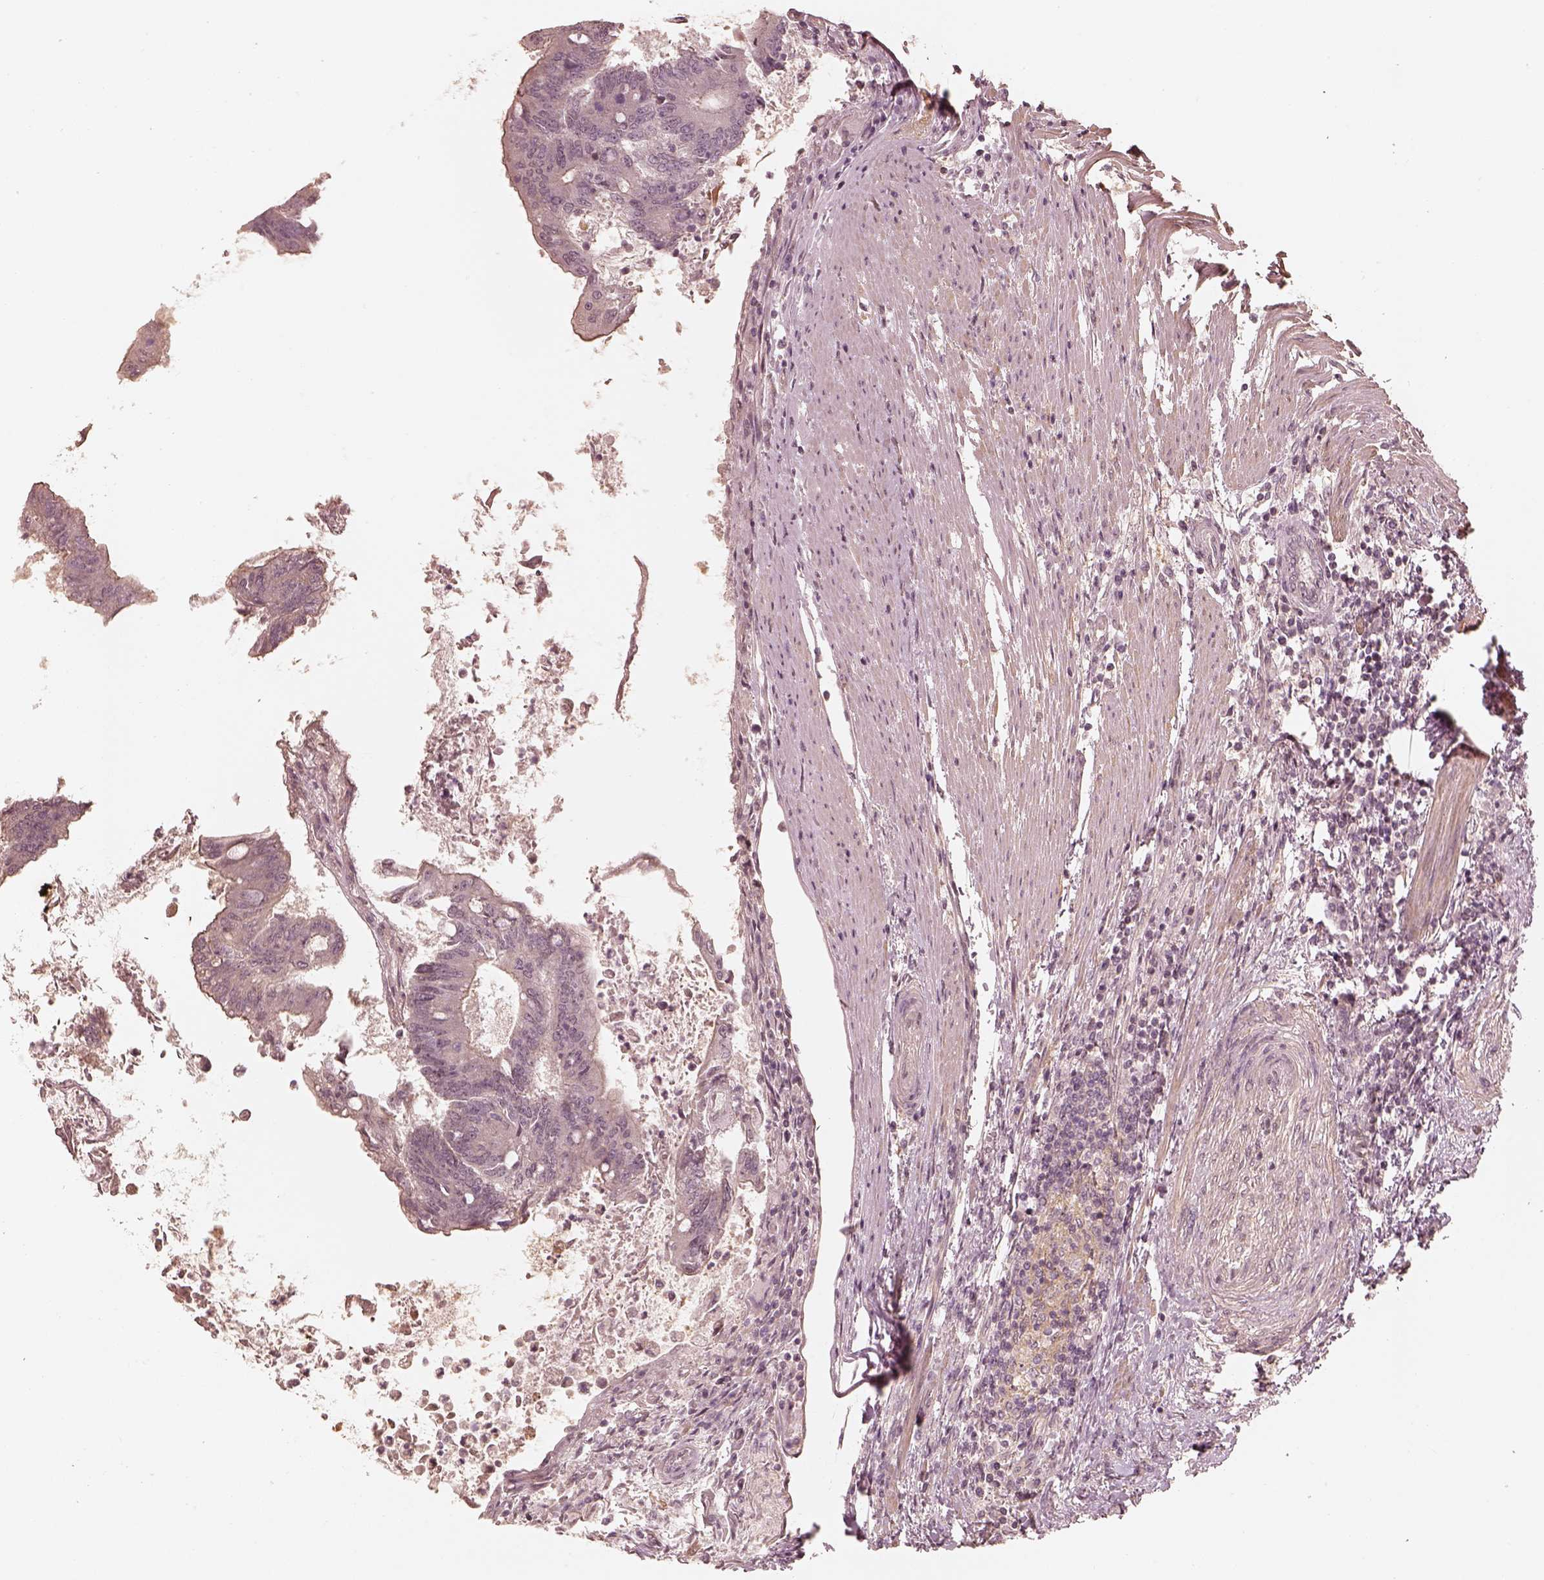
{"staining": {"intensity": "negative", "quantity": "none", "location": "none"}, "tissue": "colorectal cancer", "cell_type": "Tumor cells", "image_type": "cancer", "snomed": [{"axis": "morphology", "description": "Adenocarcinoma, NOS"}, {"axis": "topography", "description": "Colon"}], "caption": "Immunohistochemistry of human colorectal cancer demonstrates no expression in tumor cells.", "gene": "KIF5C", "patient": {"sex": "female", "age": 70}}